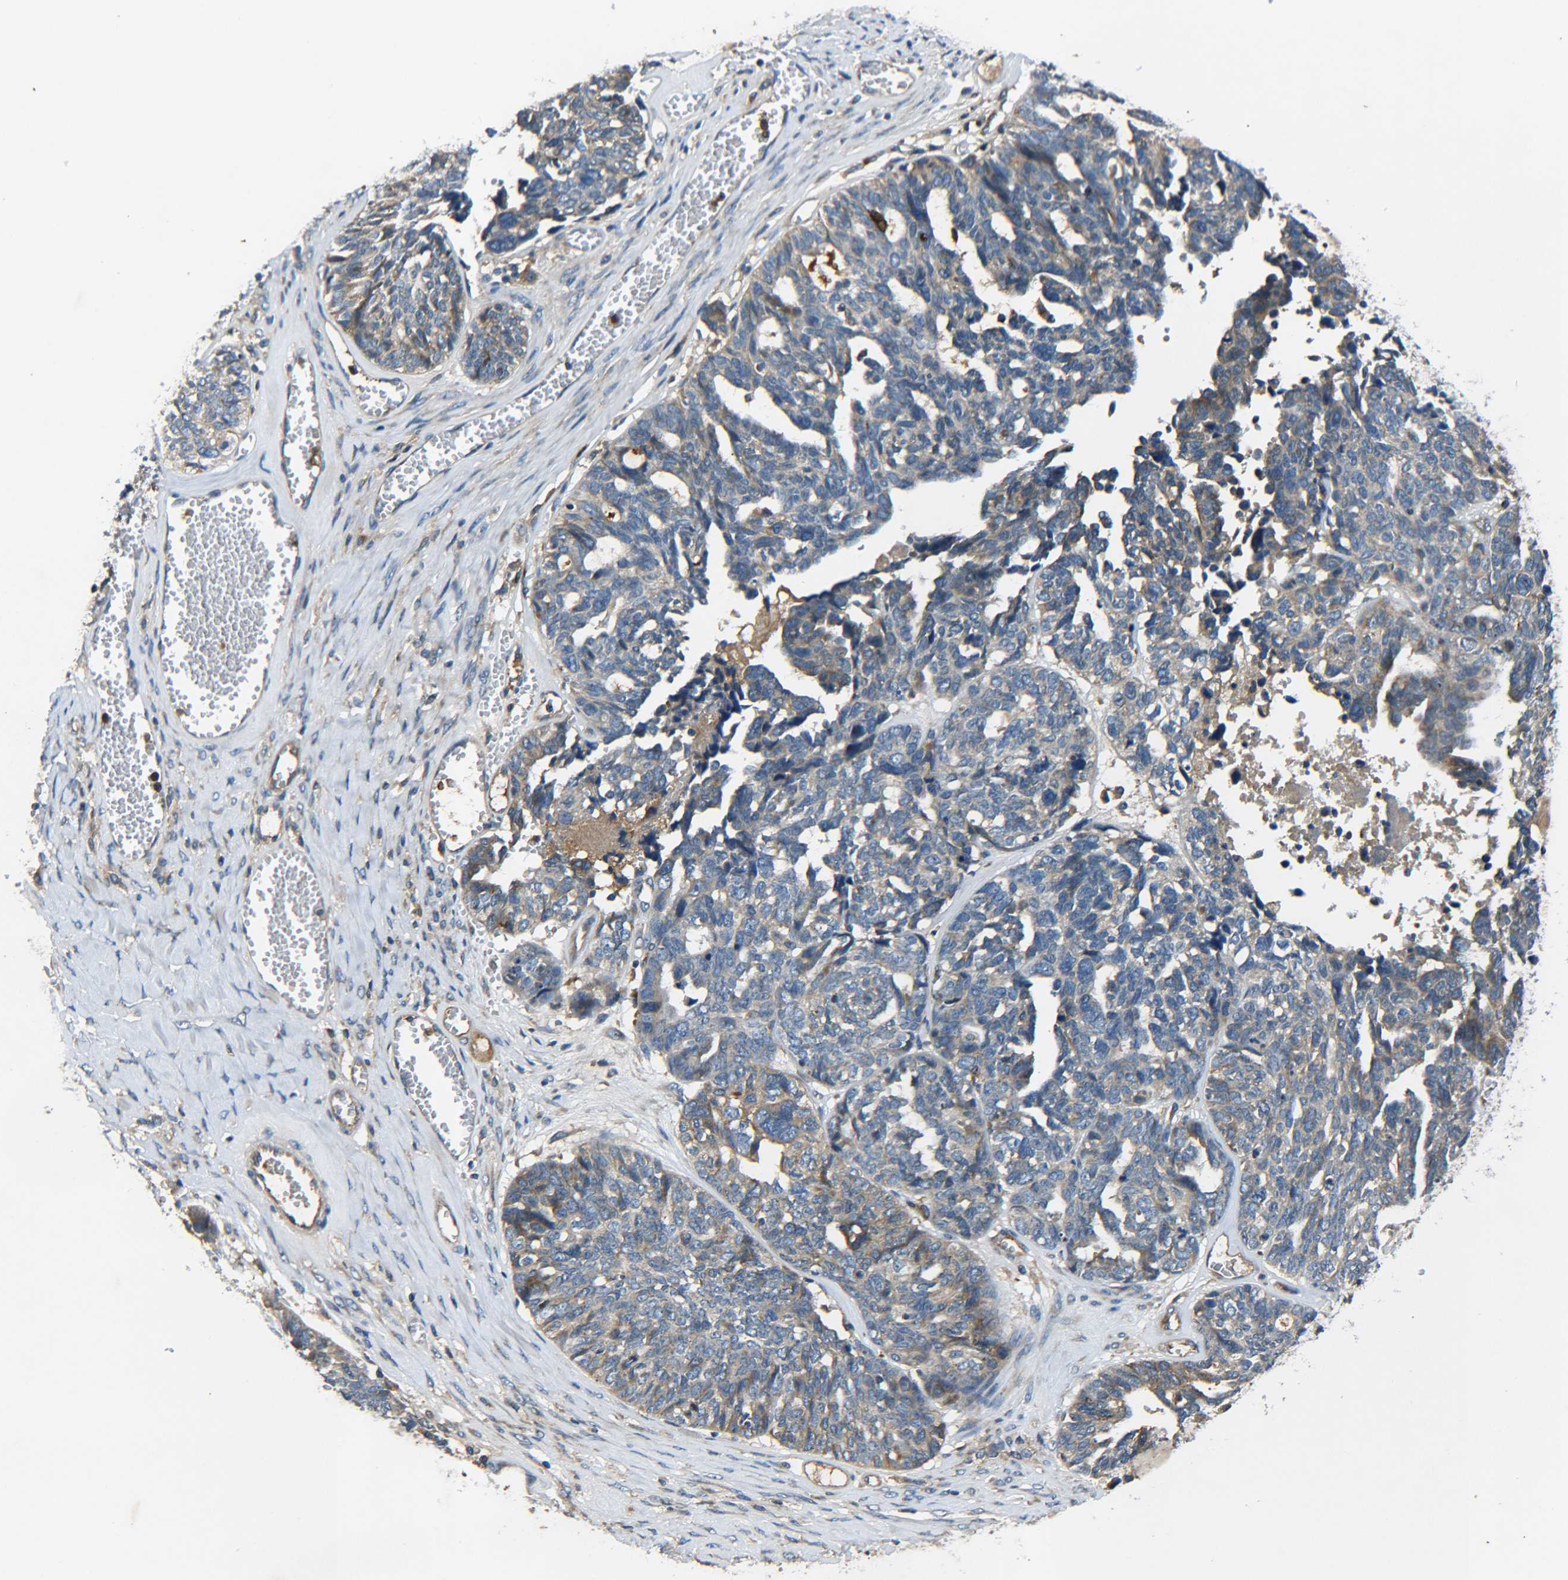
{"staining": {"intensity": "moderate", "quantity": ">75%", "location": "cytoplasmic/membranous"}, "tissue": "ovarian cancer", "cell_type": "Tumor cells", "image_type": "cancer", "snomed": [{"axis": "morphology", "description": "Cystadenocarcinoma, serous, NOS"}, {"axis": "topography", "description": "Ovary"}], "caption": "IHC histopathology image of neoplastic tissue: human serous cystadenocarcinoma (ovarian) stained using immunohistochemistry (IHC) shows medium levels of moderate protein expression localized specifically in the cytoplasmic/membranous of tumor cells, appearing as a cytoplasmic/membranous brown color.", "gene": "RAB1B", "patient": {"sex": "female", "age": 79}}